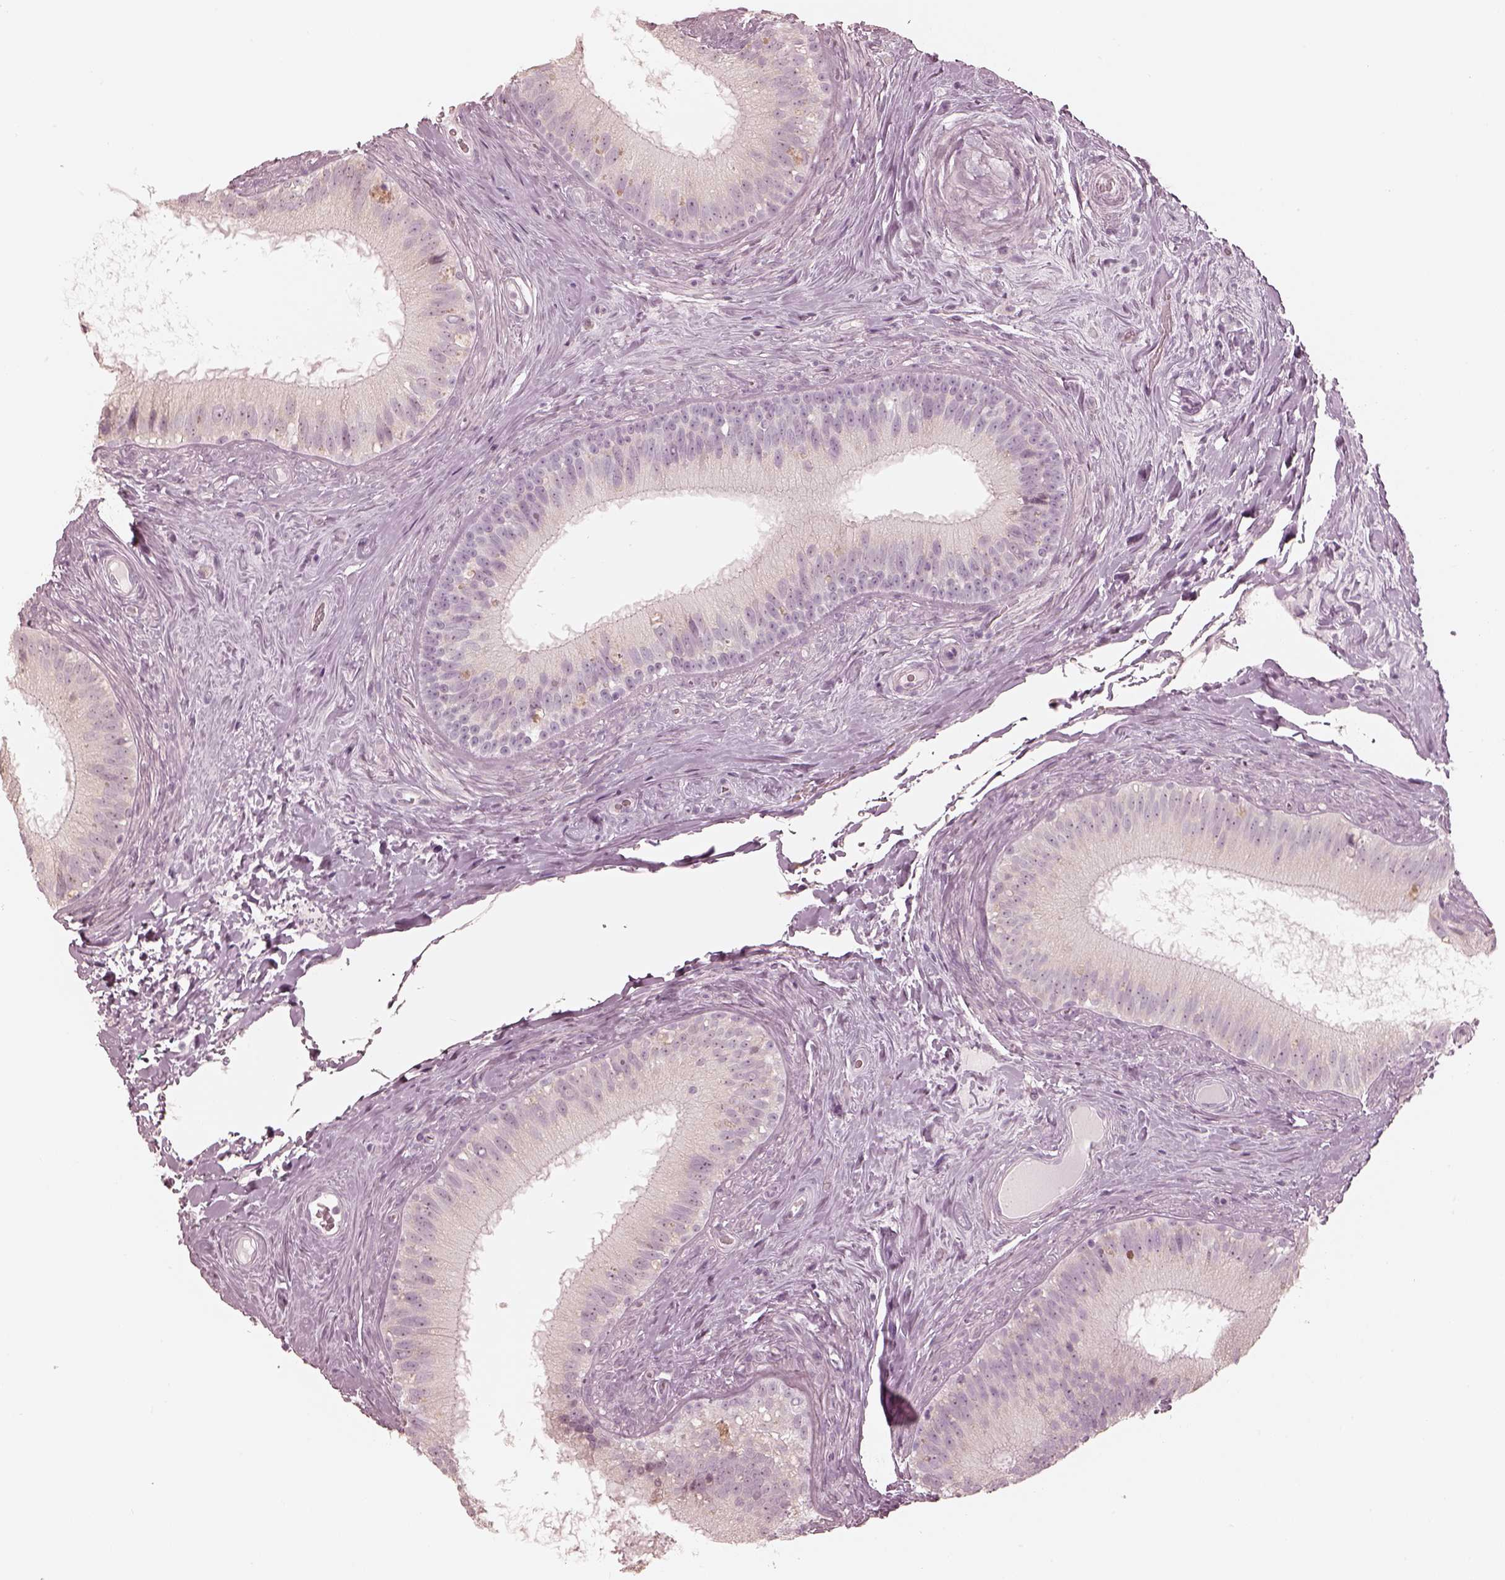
{"staining": {"intensity": "negative", "quantity": "none", "location": "none"}, "tissue": "epididymis", "cell_type": "Glandular cells", "image_type": "normal", "snomed": [{"axis": "morphology", "description": "Normal tissue, NOS"}, {"axis": "topography", "description": "Epididymis"}], "caption": "High magnification brightfield microscopy of benign epididymis stained with DAB (3,3'-diaminobenzidine) (brown) and counterstained with hematoxylin (blue): glandular cells show no significant expression.", "gene": "CALR3", "patient": {"sex": "male", "age": 59}}